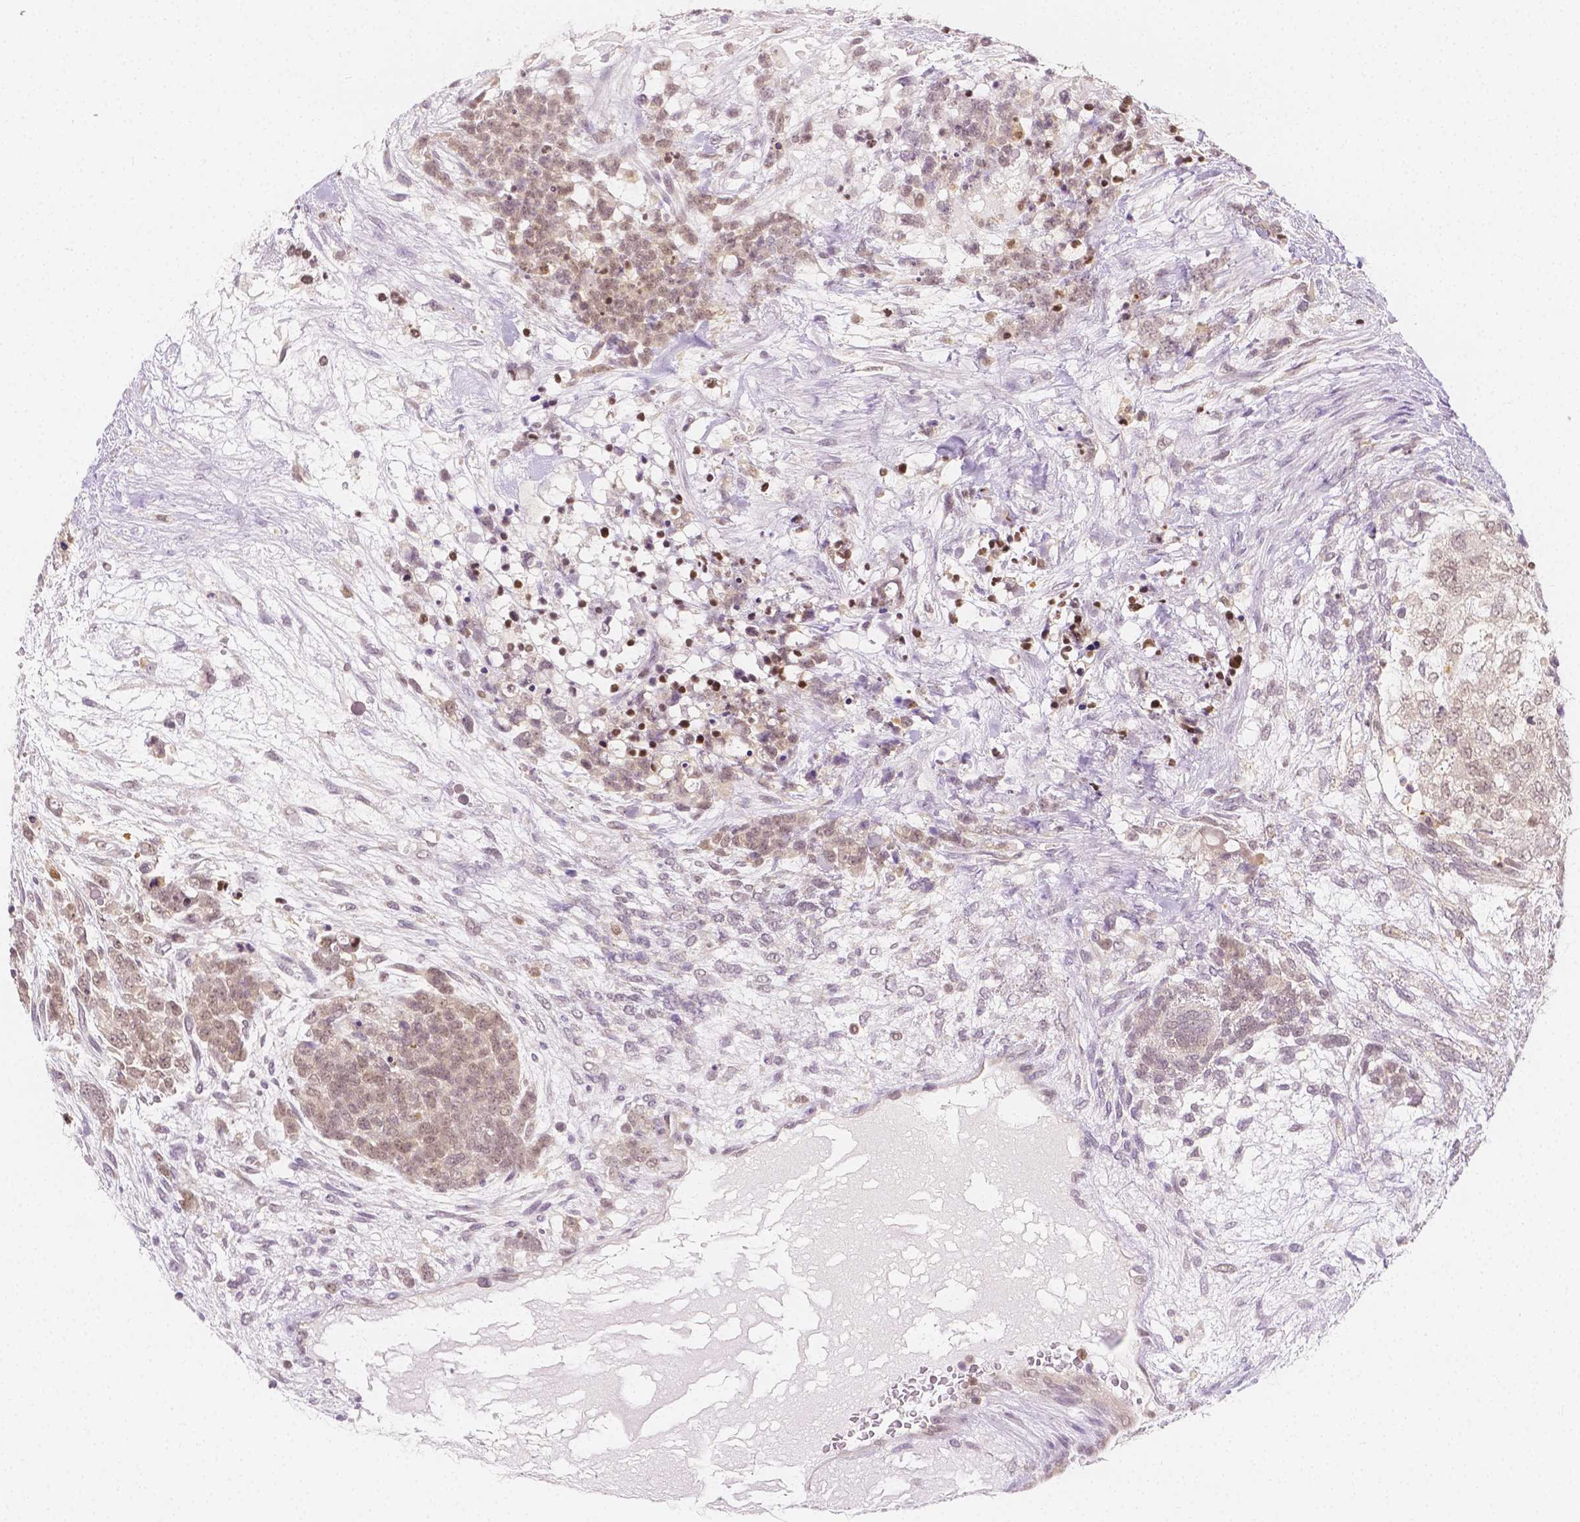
{"staining": {"intensity": "weak", "quantity": ">75%", "location": "nuclear"}, "tissue": "testis cancer", "cell_type": "Tumor cells", "image_type": "cancer", "snomed": [{"axis": "morphology", "description": "Carcinoma, Embryonal, NOS"}, {"axis": "topography", "description": "Testis"}], "caption": "A low amount of weak nuclear staining is seen in approximately >75% of tumor cells in embryonal carcinoma (testis) tissue.", "gene": "SGTB", "patient": {"sex": "male", "age": 23}}